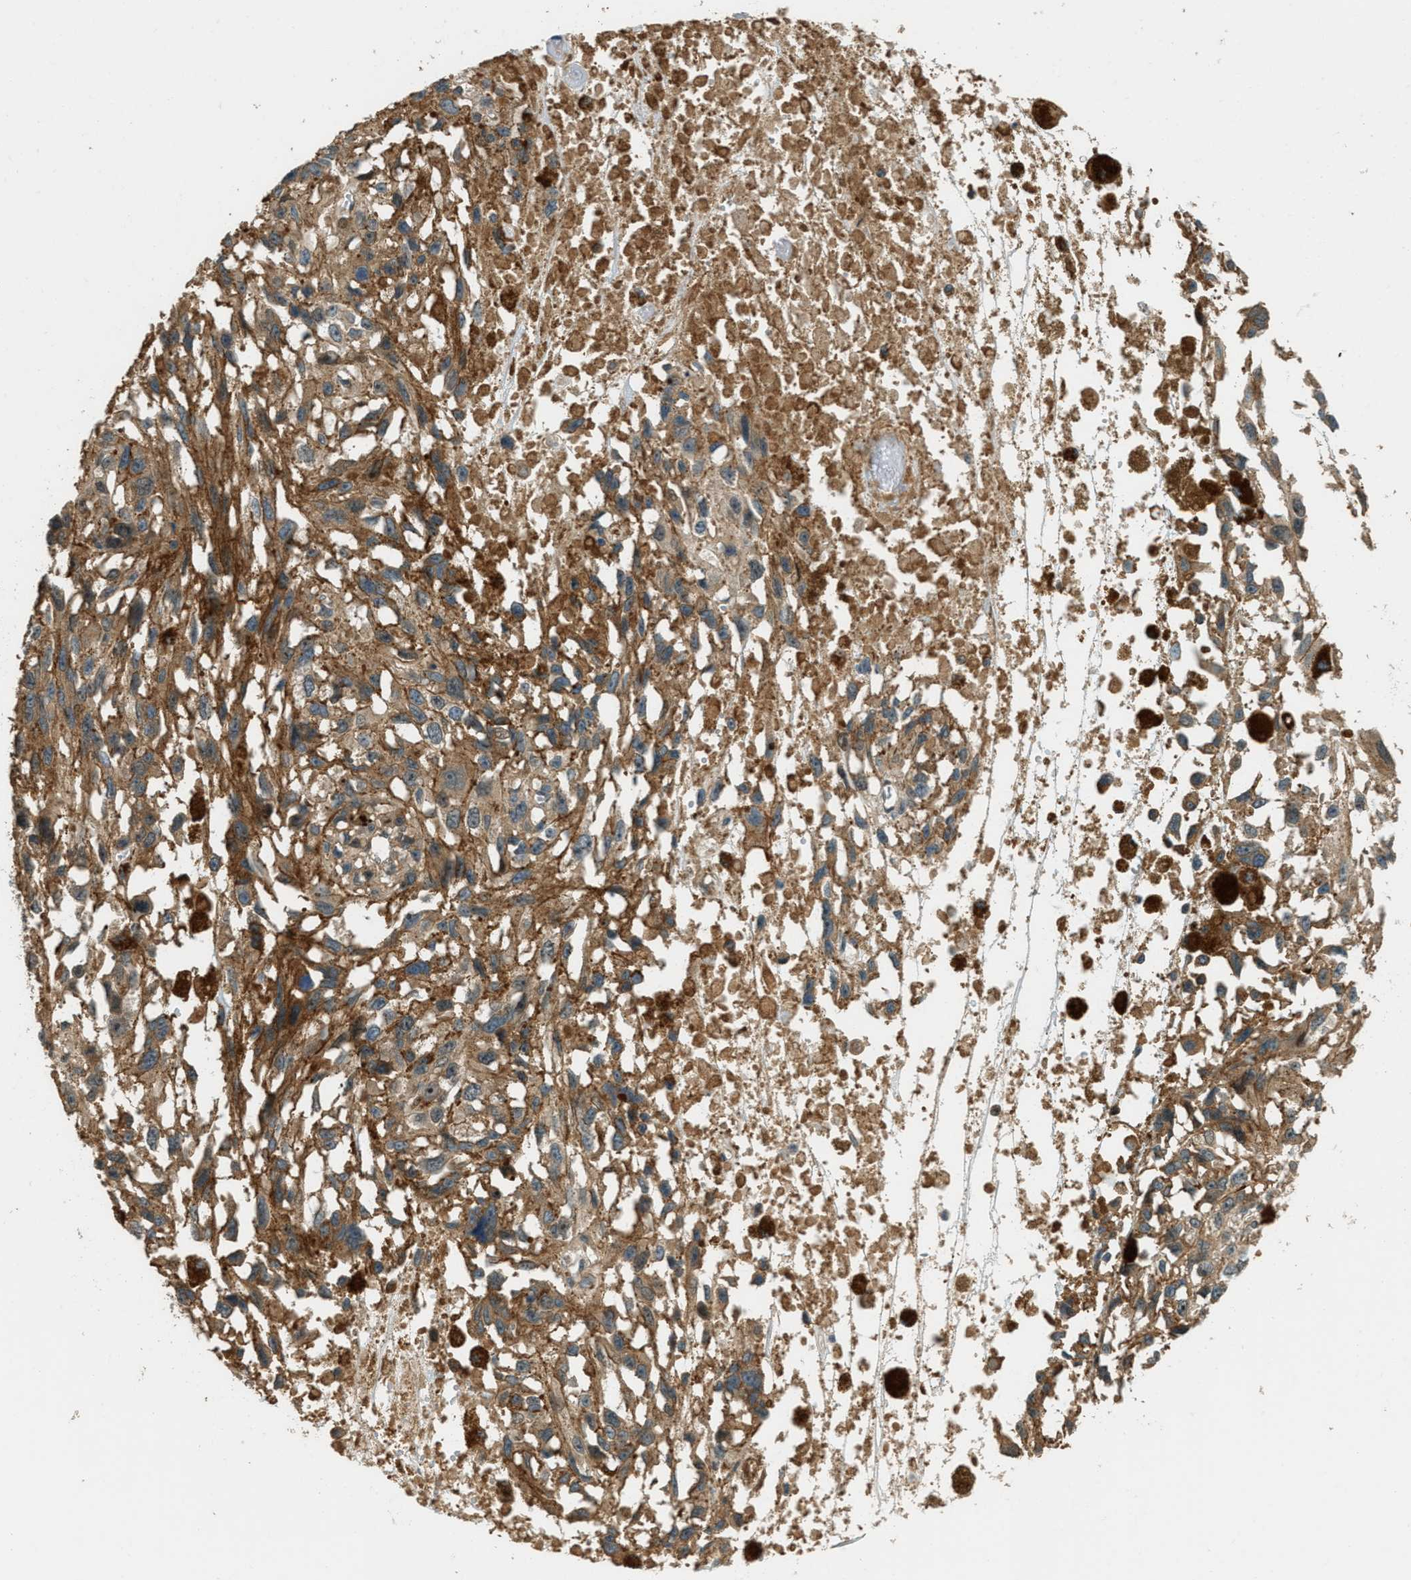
{"staining": {"intensity": "moderate", "quantity": ">75%", "location": "cytoplasmic/membranous"}, "tissue": "melanoma", "cell_type": "Tumor cells", "image_type": "cancer", "snomed": [{"axis": "morphology", "description": "Malignant melanoma, Metastatic site"}, {"axis": "topography", "description": "Lymph node"}], "caption": "This micrograph shows IHC staining of human malignant melanoma (metastatic site), with medium moderate cytoplasmic/membranous positivity in about >75% of tumor cells.", "gene": "PTPN23", "patient": {"sex": "male", "age": 59}}